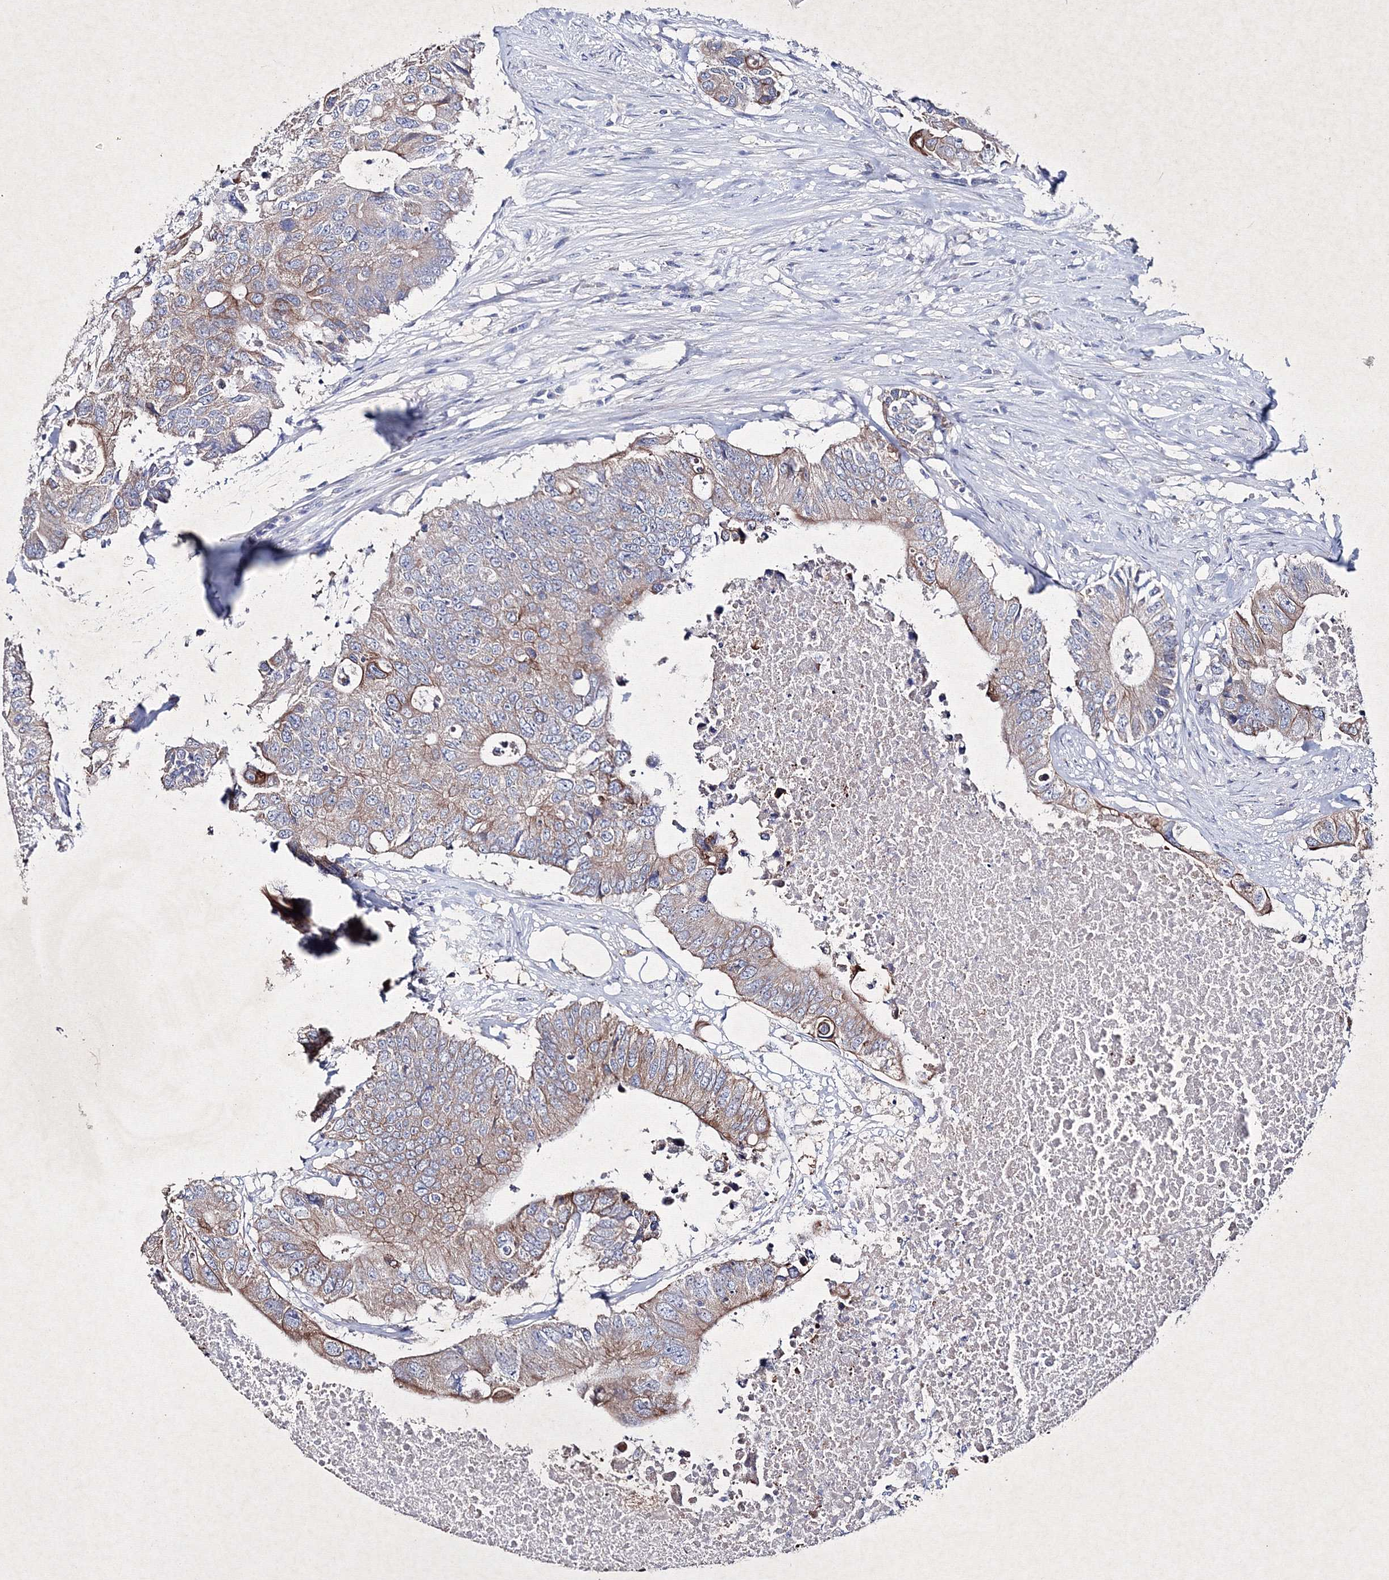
{"staining": {"intensity": "moderate", "quantity": "25%-75%", "location": "cytoplasmic/membranous"}, "tissue": "colorectal cancer", "cell_type": "Tumor cells", "image_type": "cancer", "snomed": [{"axis": "morphology", "description": "Adenocarcinoma, NOS"}, {"axis": "topography", "description": "Colon"}], "caption": "Protein expression analysis of human colorectal adenocarcinoma reveals moderate cytoplasmic/membranous staining in about 25%-75% of tumor cells.", "gene": "SMIM29", "patient": {"sex": "male", "age": 71}}